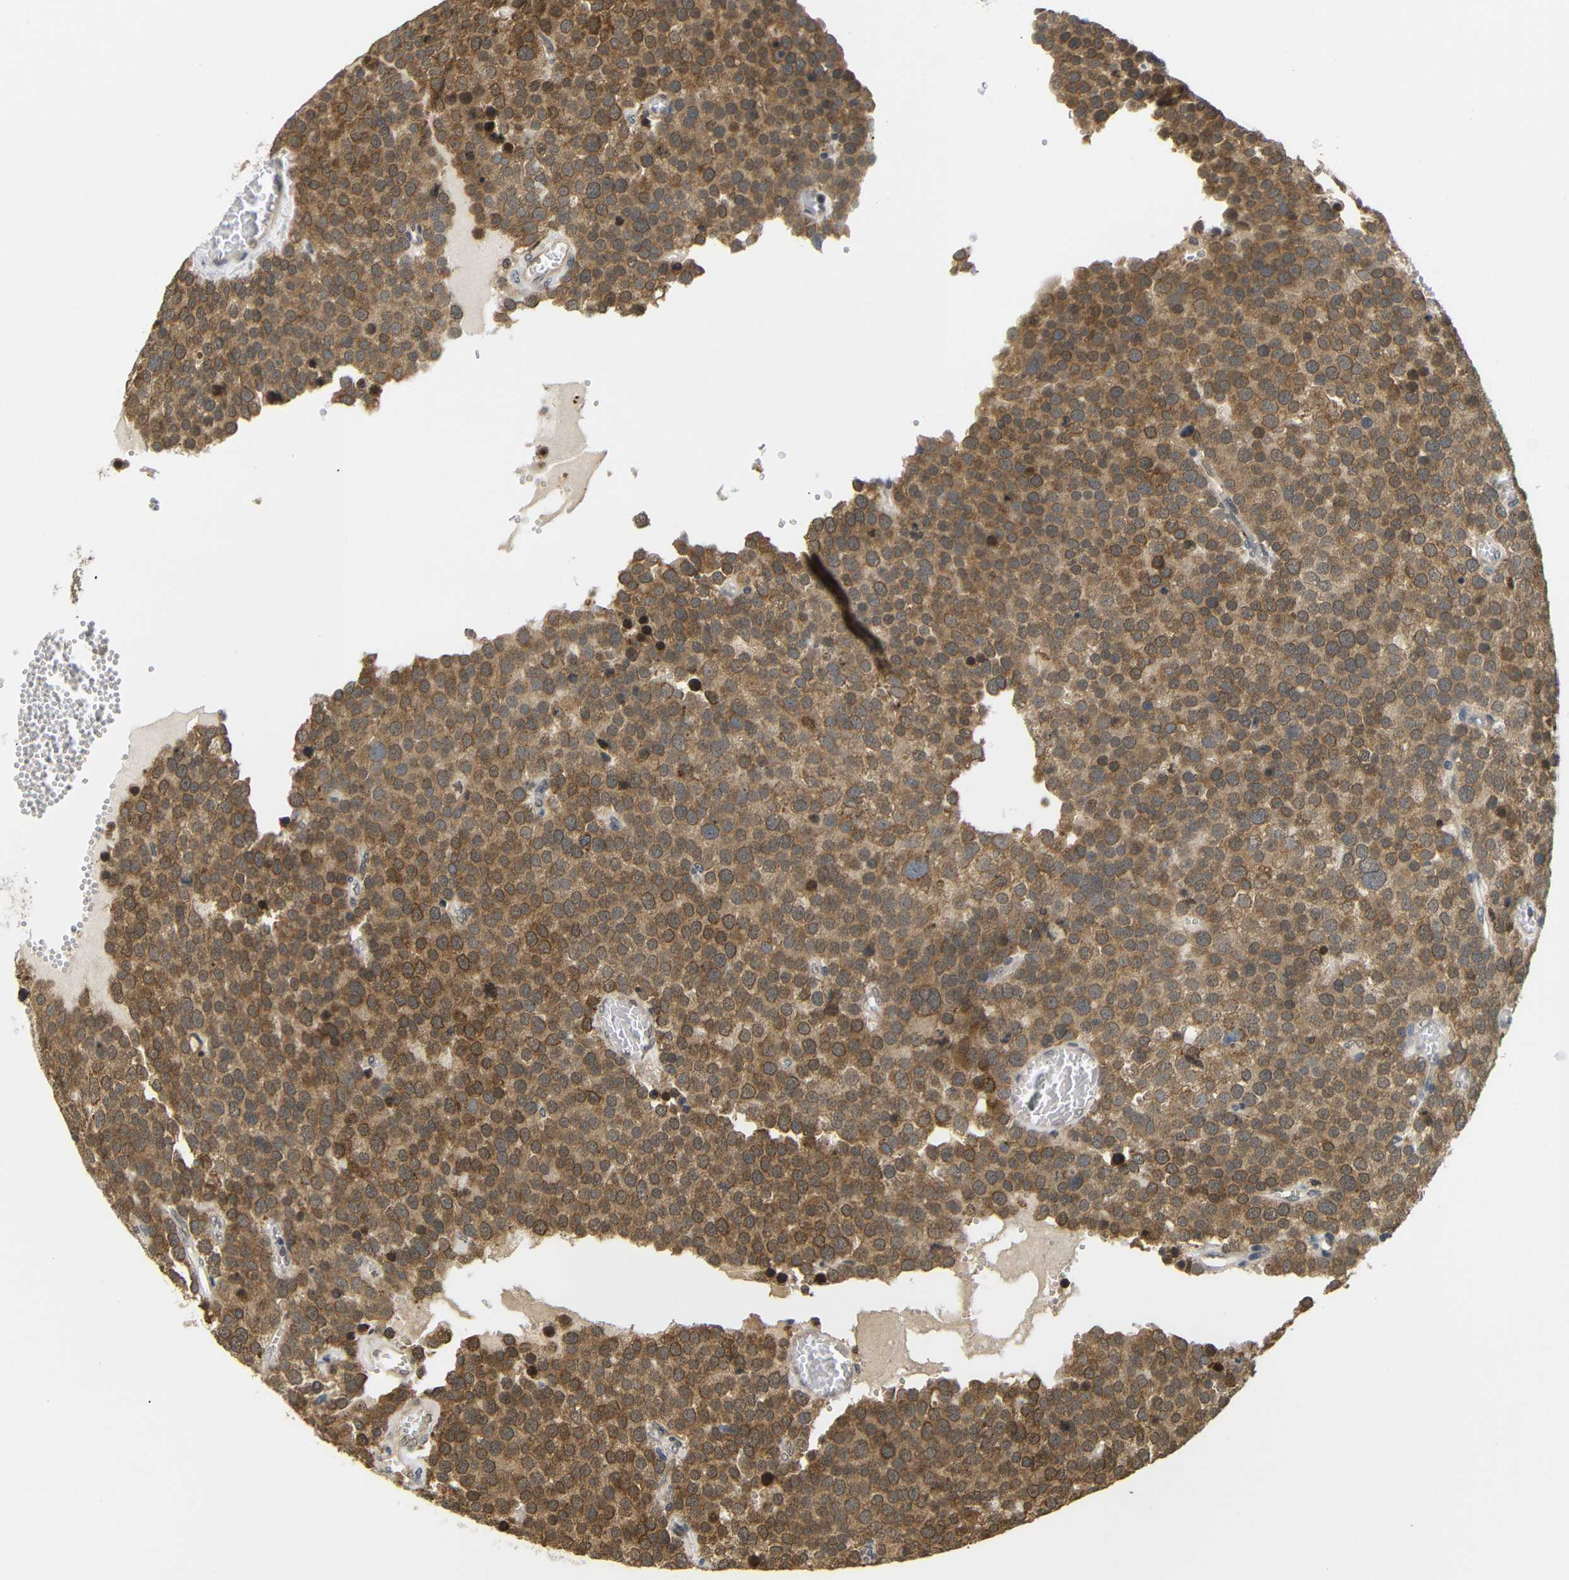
{"staining": {"intensity": "moderate", "quantity": ">75%", "location": "cytoplasmic/membranous,nuclear"}, "tissue": "testis cancer", "cell_type": "Tumor cells", "image_type": "cancer", "snomed": [{"axis": "morphology", "description": "Normal tissue, NOS"}, {"axis": "morphology", "description": "Seminoma, NOS"}, {"axis": "topography", "description": "Testis"}], "caption": "Brown immunohistochemical staining in human testis seminoma reveals moderate cytoplasmic/membranous and nuclear staining in about >75% of tumor cells.", "gene": "GJA5", "patient": {"sex": "male", "age": 71}}